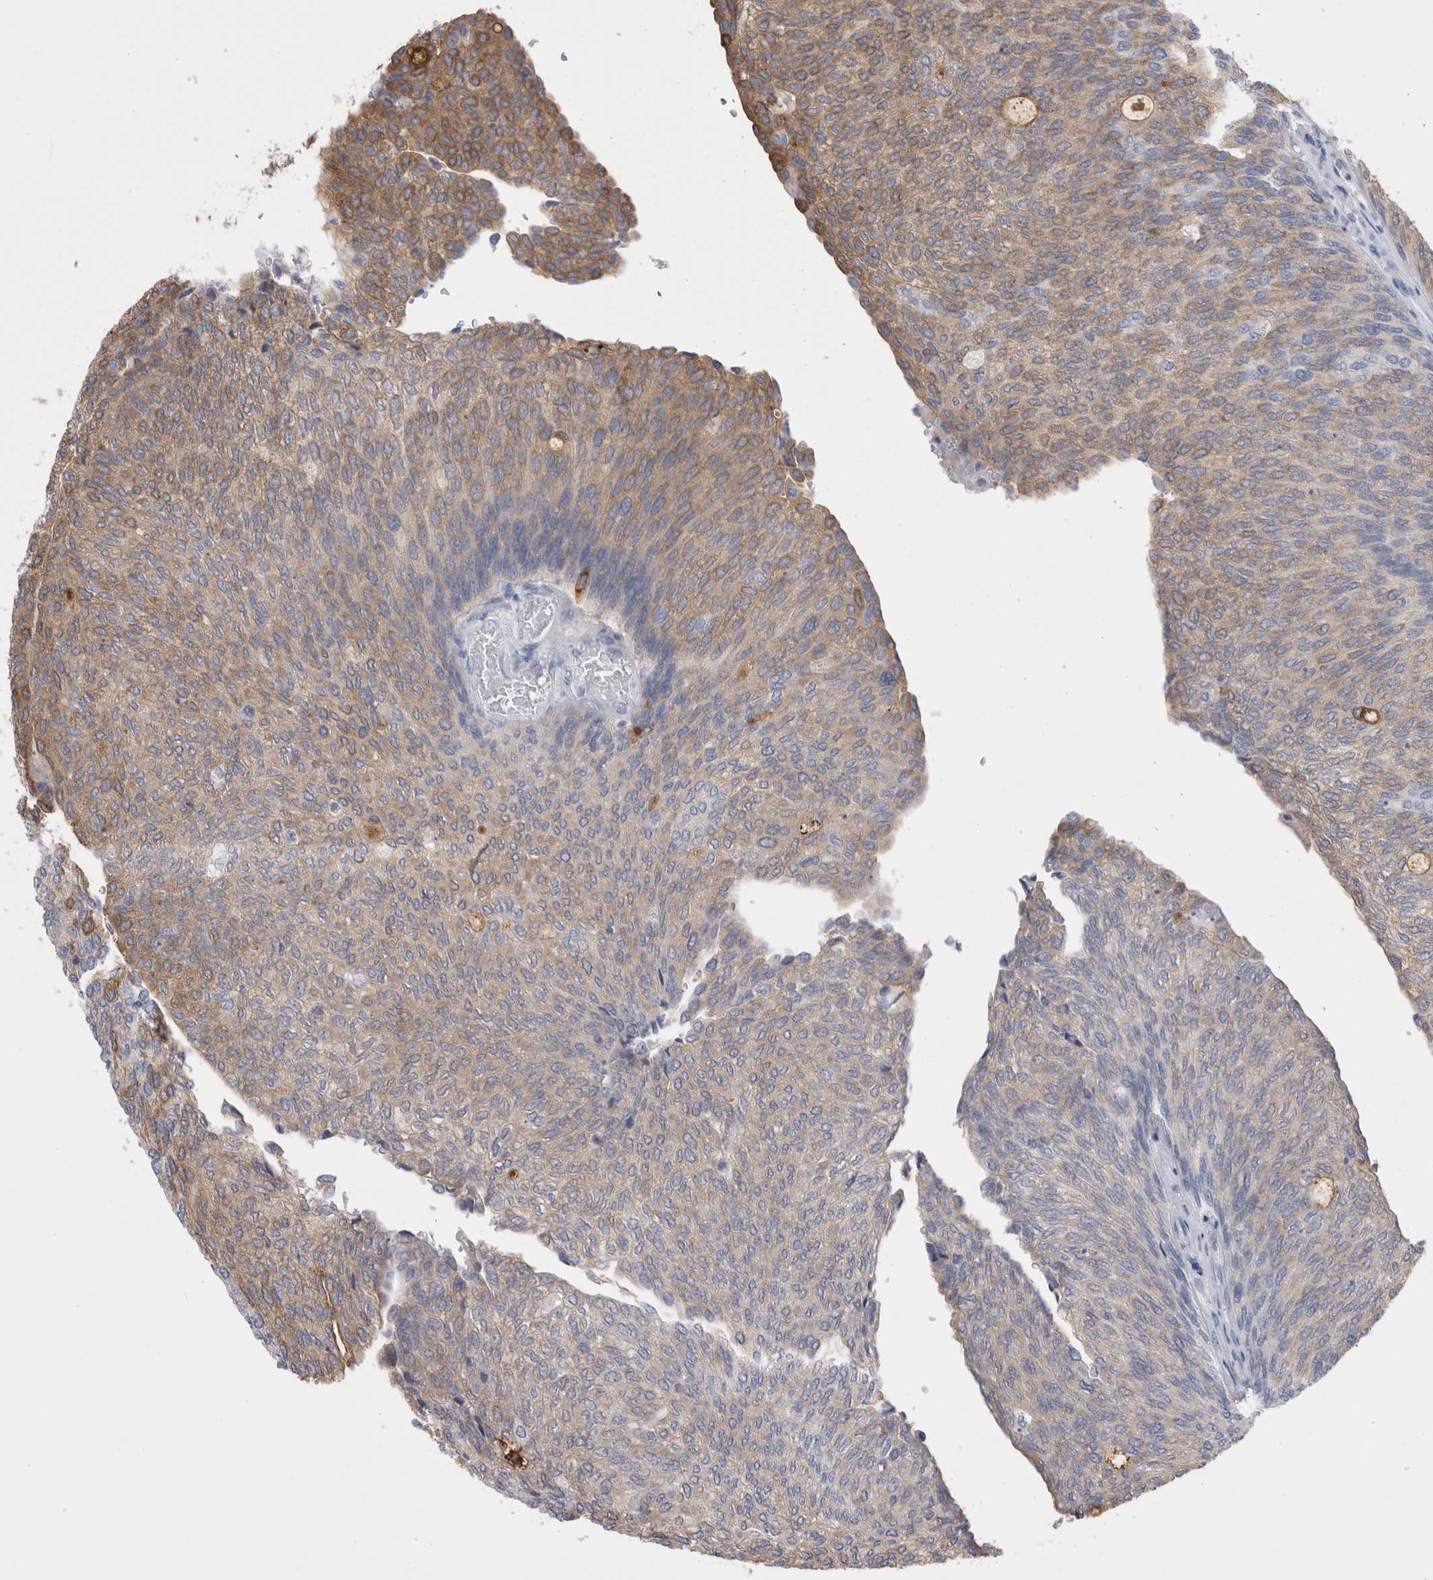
{"staining": {"intensity": "moderate", "quantity": "25%-75%", "location": "cytoplasmic/membranous"}, "tissue": "urothelial cancer", "cell_type": "Tumor cells", "image_type": "cancer", "snomed": [{"axis": "morphology", "description": "Urothelial carcinoma, Low grade"}, {"axis": "topography", "description": "Urinary bladder"}], "caption": "Immunohistochemistry (IHC) photomicrograph of human urothelial carcinoma (low-grade) stained for a protein (brown), which shows medium levels of moderate cytoplasmic/membranous positivity in approximately 25%-75% of tumor cells.", "gene": "DCTN6", "patient": {"sex": "female", "age": 79}}